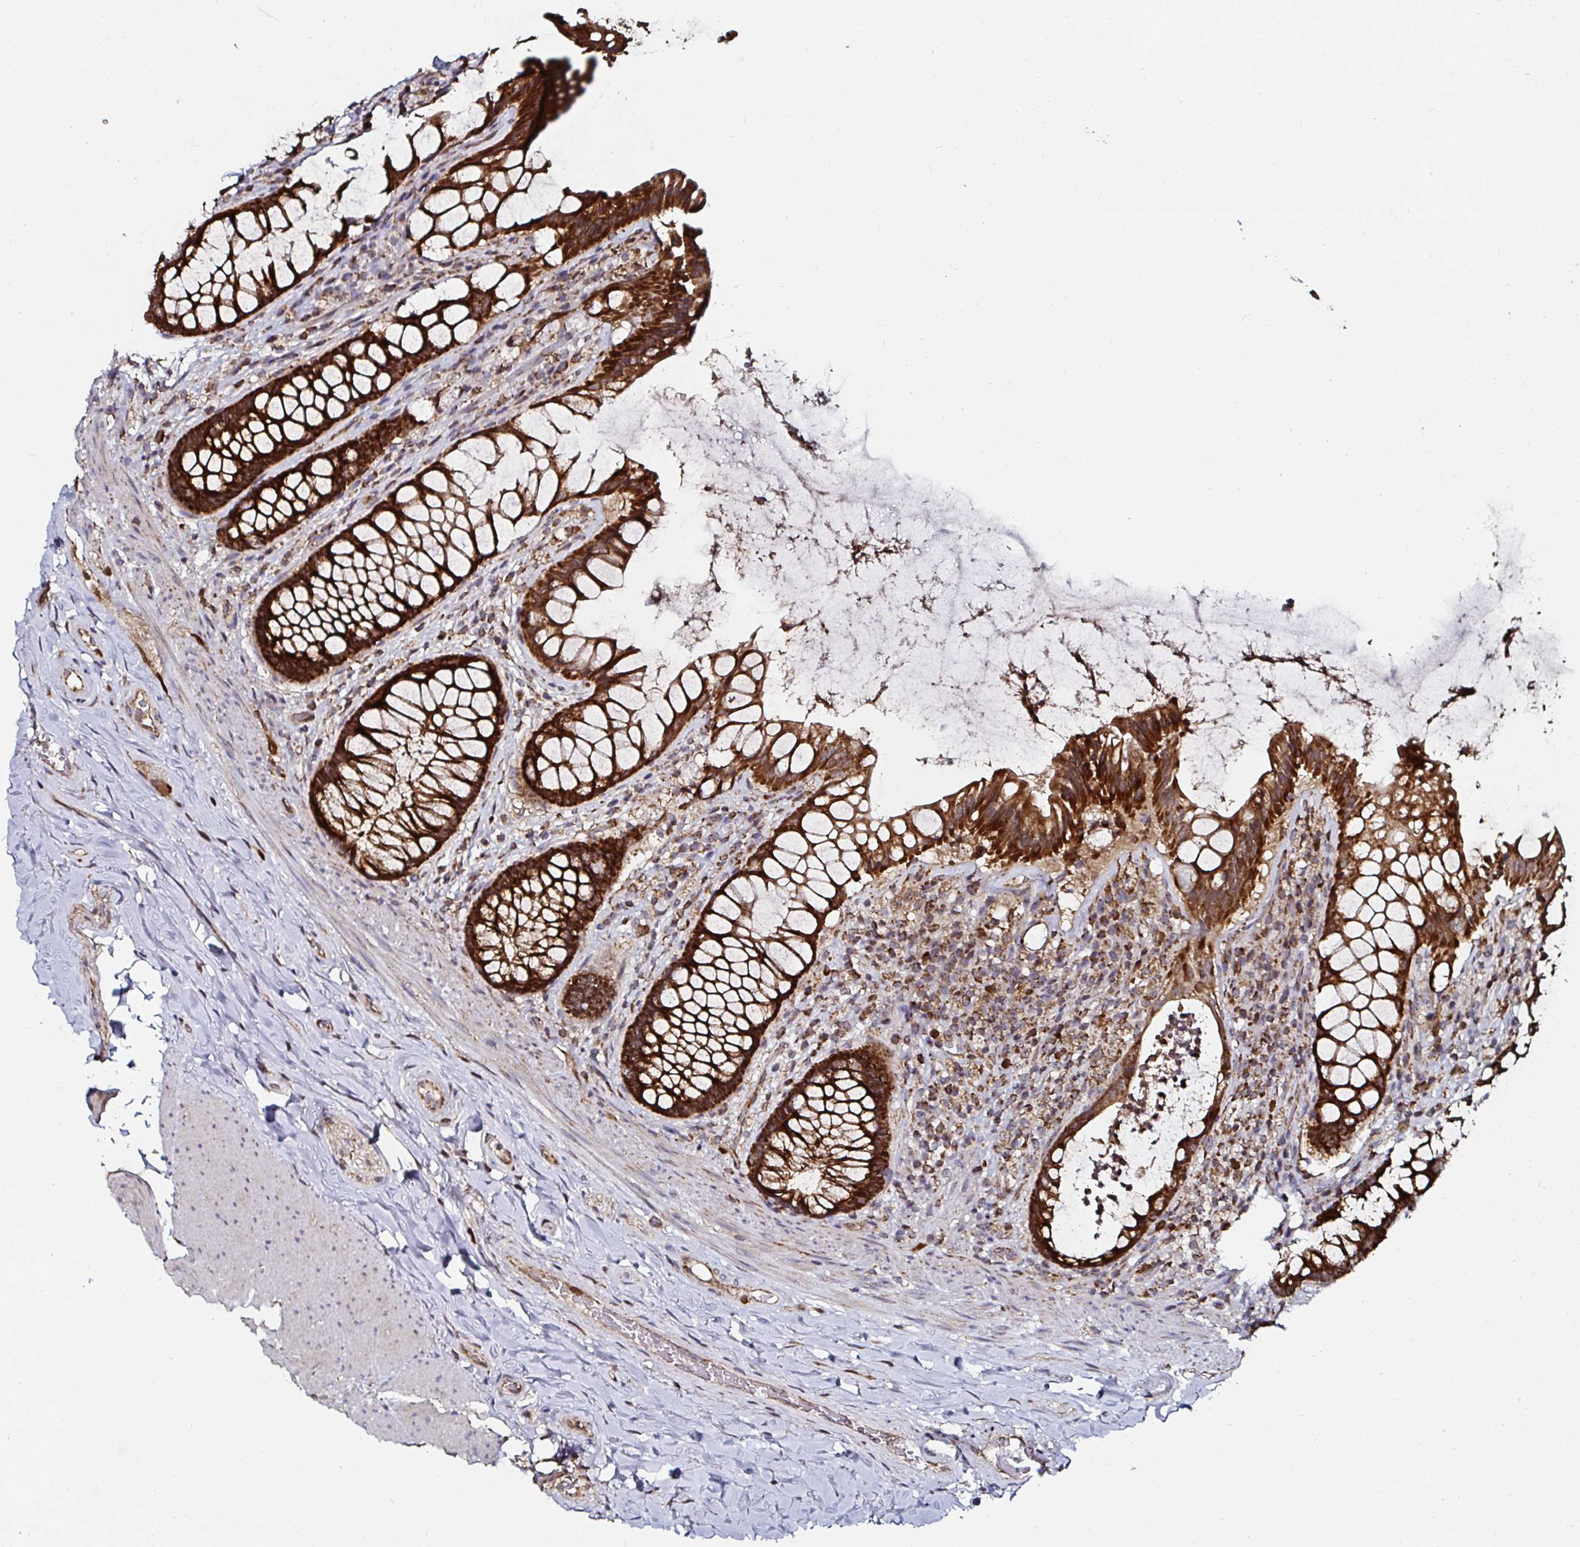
{"staining": {"intensity": "strong", "quantity": ">75%", "location": "cytoplasmic/membranous"}, "tissue": "rectum", "cell_type": "Glandular cells", "image_type": "normal", "snomed": [{"axis": "morphology", "description": "Normal tissue, NOS"}, {"axis": "topography", "description": "Rectum"}], "caption": "Approximately >75% of glandular cells in normal rectum demonstrate strong cytoplasmic/membranous protein expression as visualized by brown immunohistochemical staining.", "gene": "ATAD3A", "patient": {"sex": "female", "age": 58}}